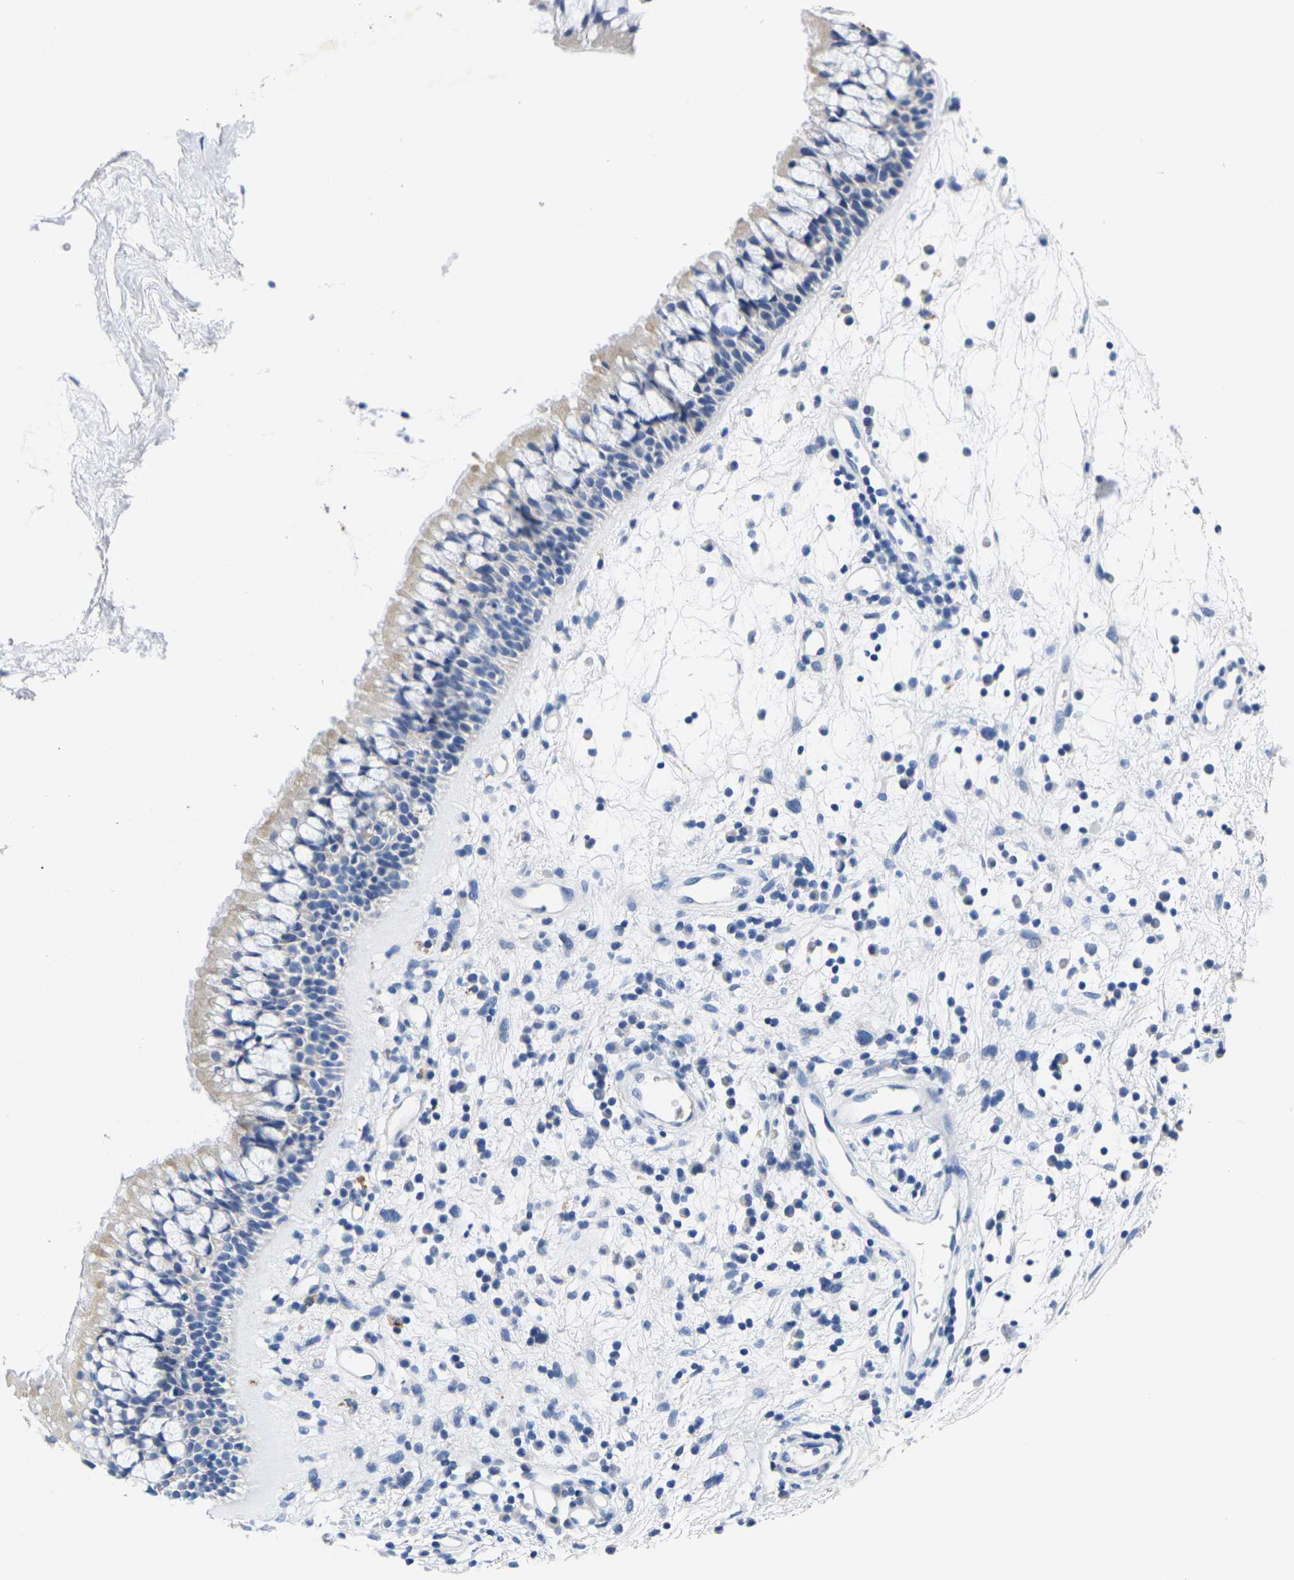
{"staining": {"intensity": "negative", "quantity": "none", "location": "none"}, "tissue": "nasopharynx", "cell_type": "Respiratory epithelial cells", "image_type": "normal", "snomed": [{"axis": "morphology", "description": "Normal tissue, NOS"}, {"axis": "morphology", "description": "Inflammation, NOS"}, {"axis": "topography", "description": "Nasopharynx"}], "caption": "Immunohistochemistry photomicrograph of normal nasopharynx stained for a protein (brown), which reveals no staining in respiratory epithelial cells. (Stains: DAB (3,3'-diaminobenzidine) immunohistochemistry (IHC) with hematoxylin counter stain, Microscopy: brightfield microscopy at high magnification).", "gene": "NOCT", "patient": {"sex": "male", "age": 48}}